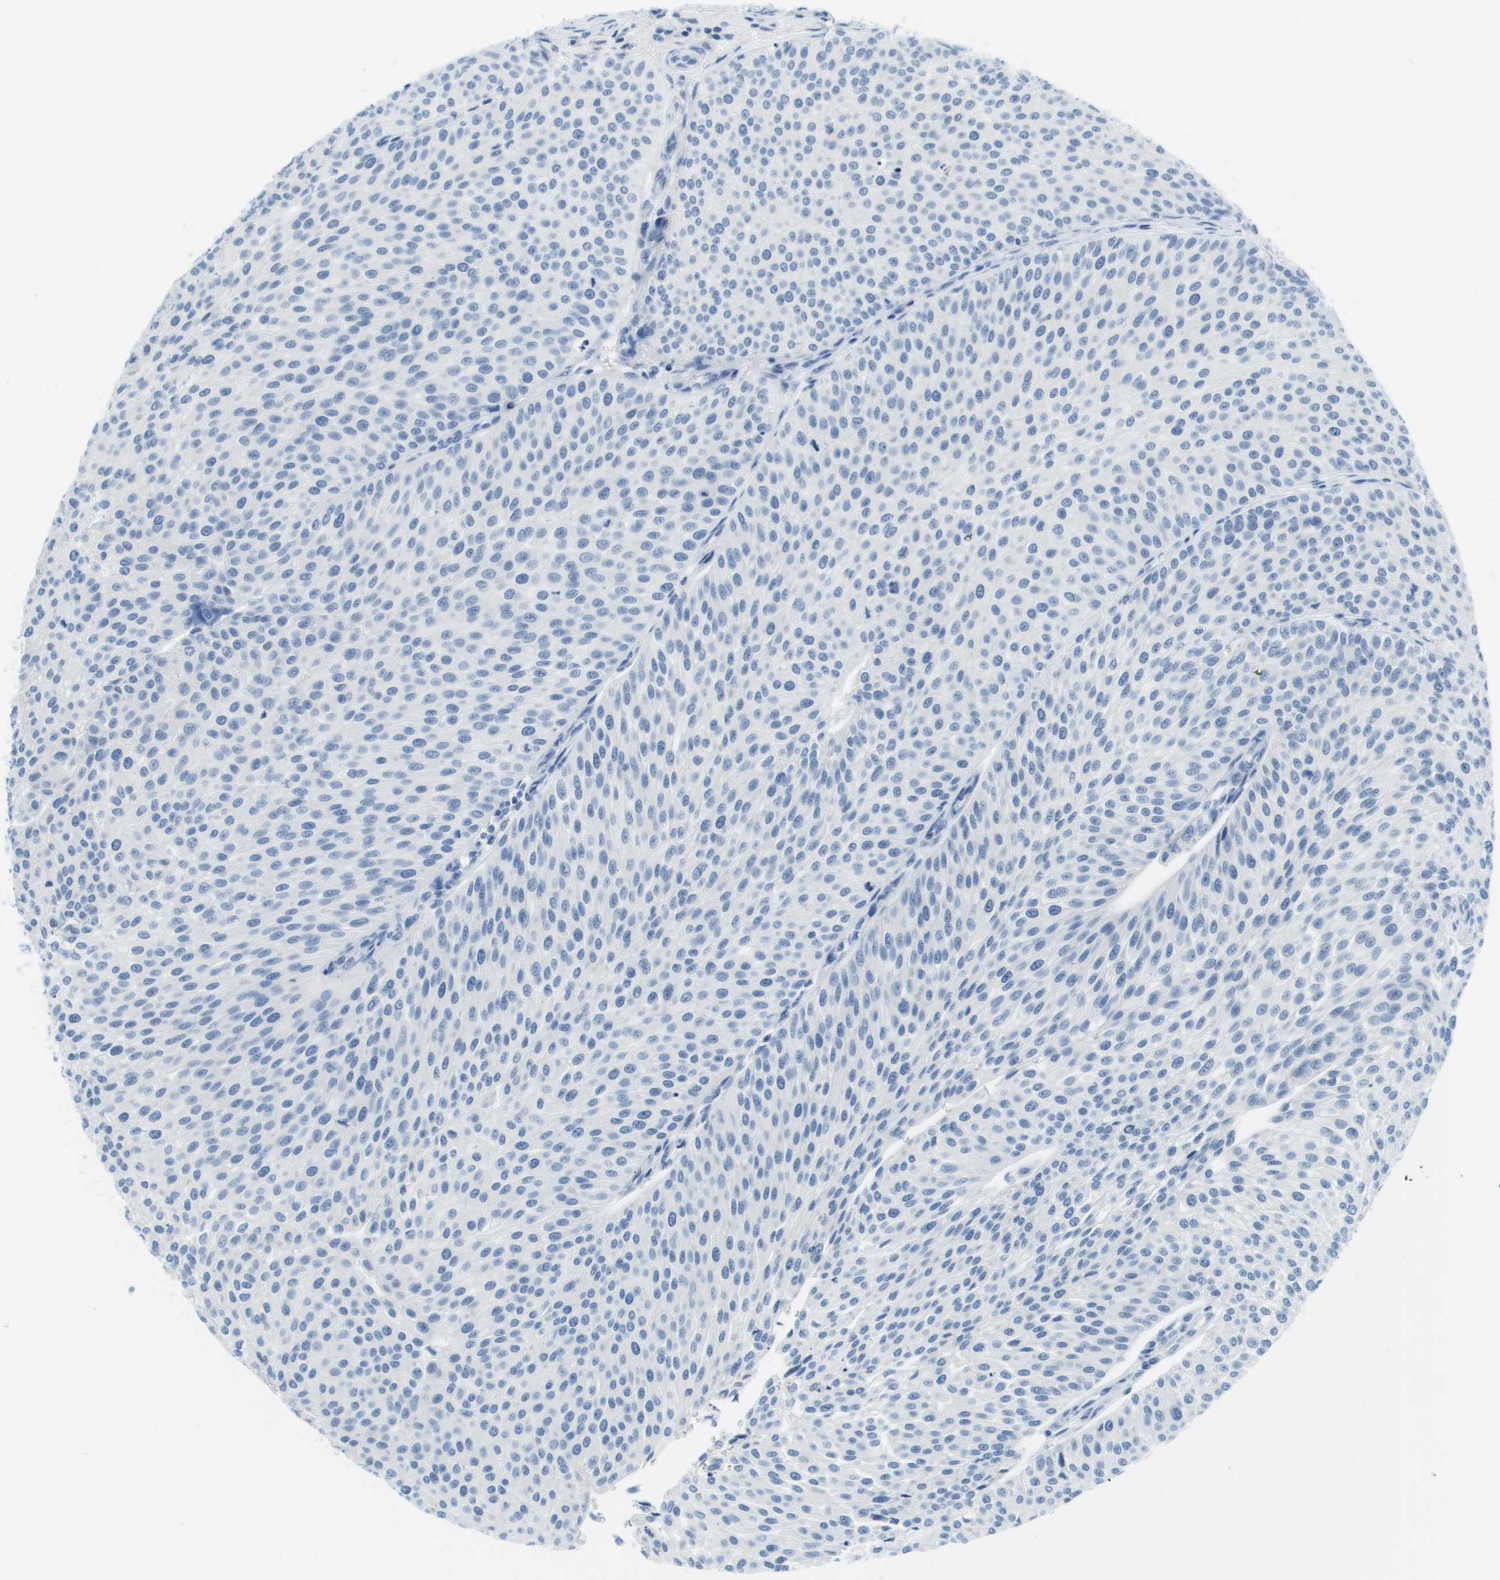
{"staining": {"intensity": "negative", "quantity": "none", "location": "none"}, "tissue": "urothelial cancer", "cell_type": "Tumor cells", "image_type": "cancer", "snomed": [{"axis": "morphology", "description": "Urothelial carcinoma, Low grade"}, {"axis": "topography", "description": "Smooth muscle"}, {"axis": "topography", "description": "Urinary bladder"}], "caption": "Urothelial carcinoma (low-grade) stained for a protein using immunohistochemistry (IHC) displays no positivity tumor cells.", "gene": "CDHR2", "patient": {"sex": "male", "age": 60}}